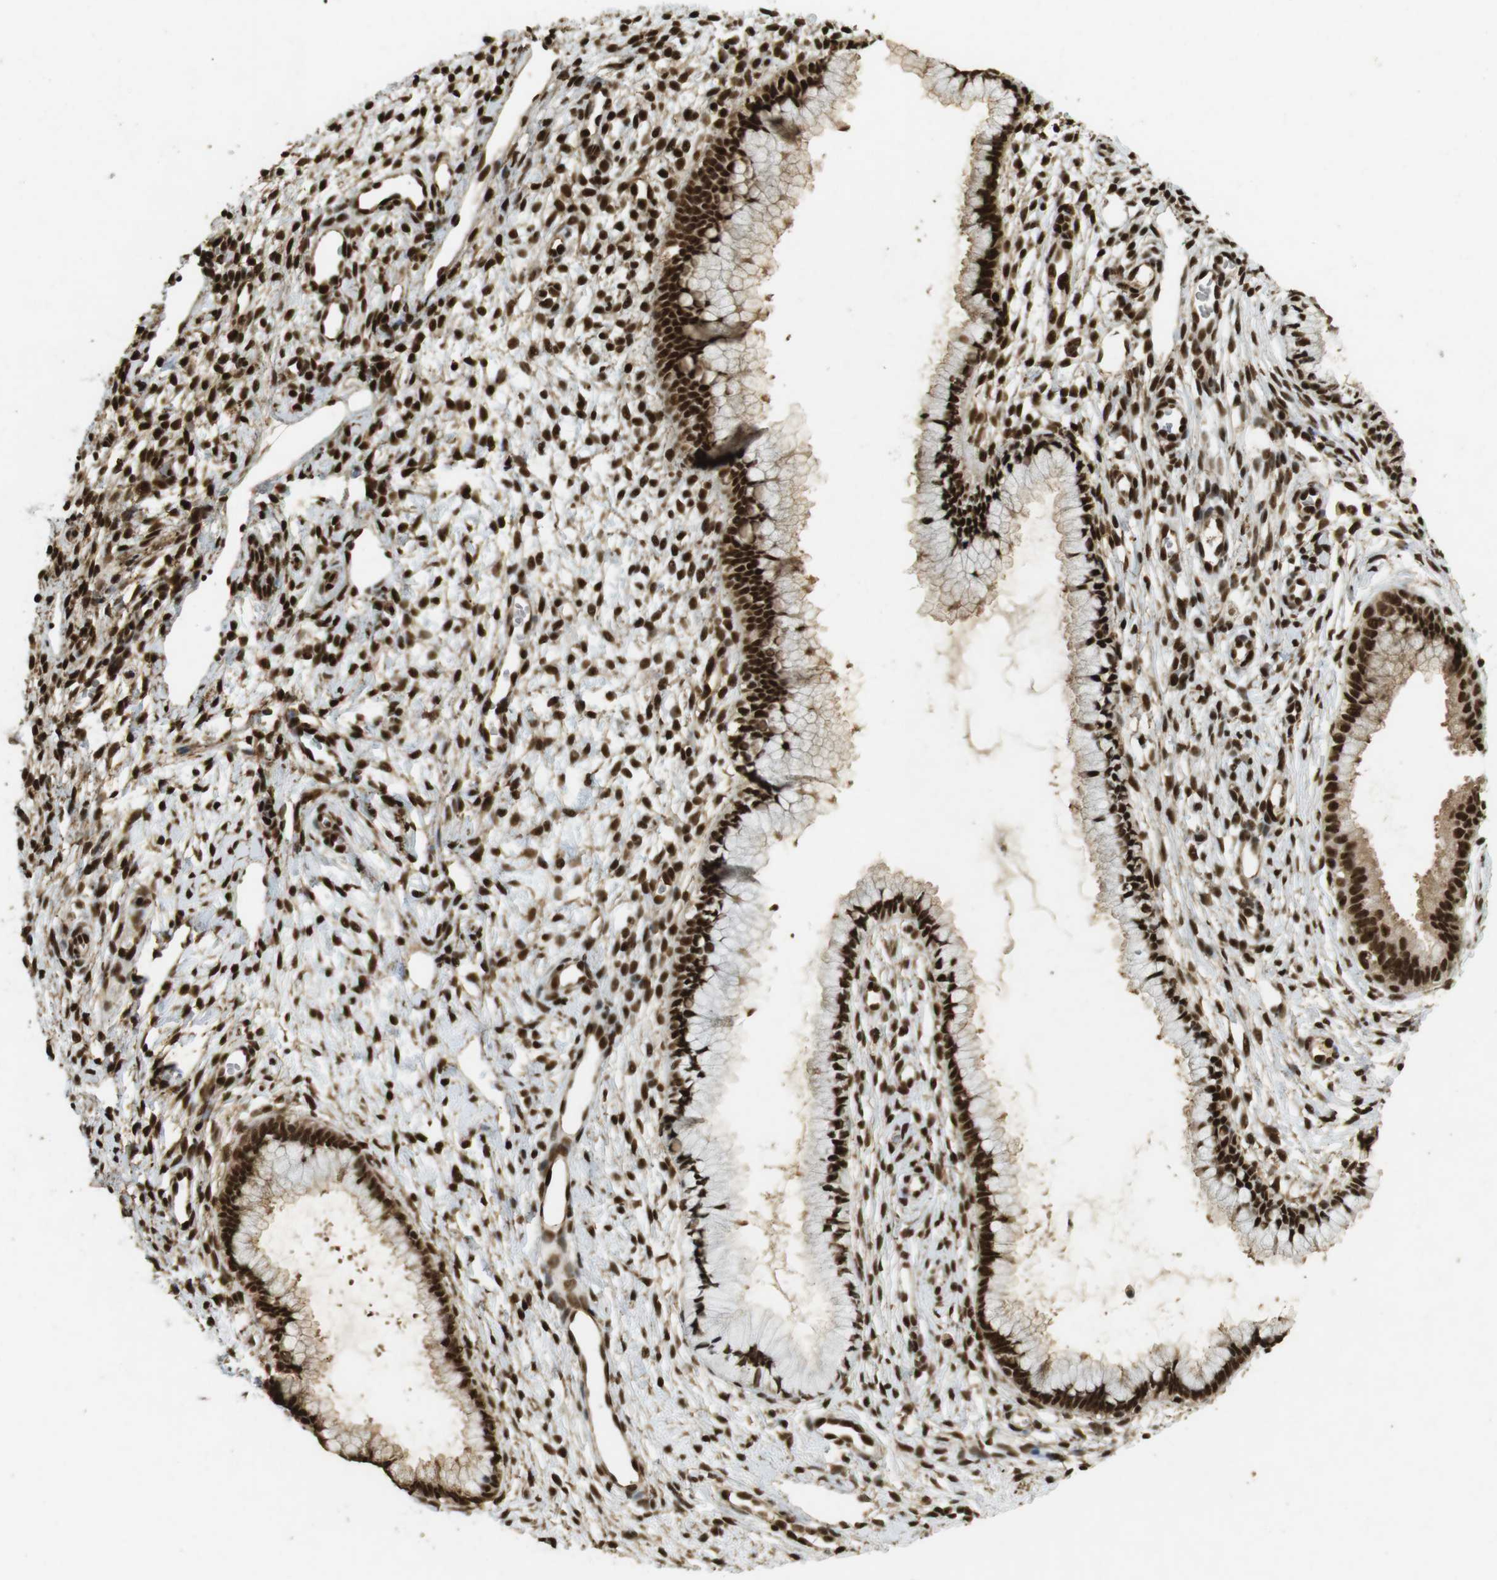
{"staining": {"intensity": "strong", "quantity": ">75%", "location": "nuclear"}, "tissue": "cervix", "cell_type": "Glandular cells", "image_type": "normal", "snomed": [{"axis": "morphology", "description": "Normal tissue, NOS"}, {"axis": "topography", "description": "Cervix"}], "caption": "Protein expression analysis of normal cervix reveals strong nuclear staining in about >75% of glandular cells. Using DAB (brown) and hematoxylin (blue) stains, captured at high magnification using brightfield microscopy.", "gene": "GATA4", "patient": {"sex": "female", "age": 65}}